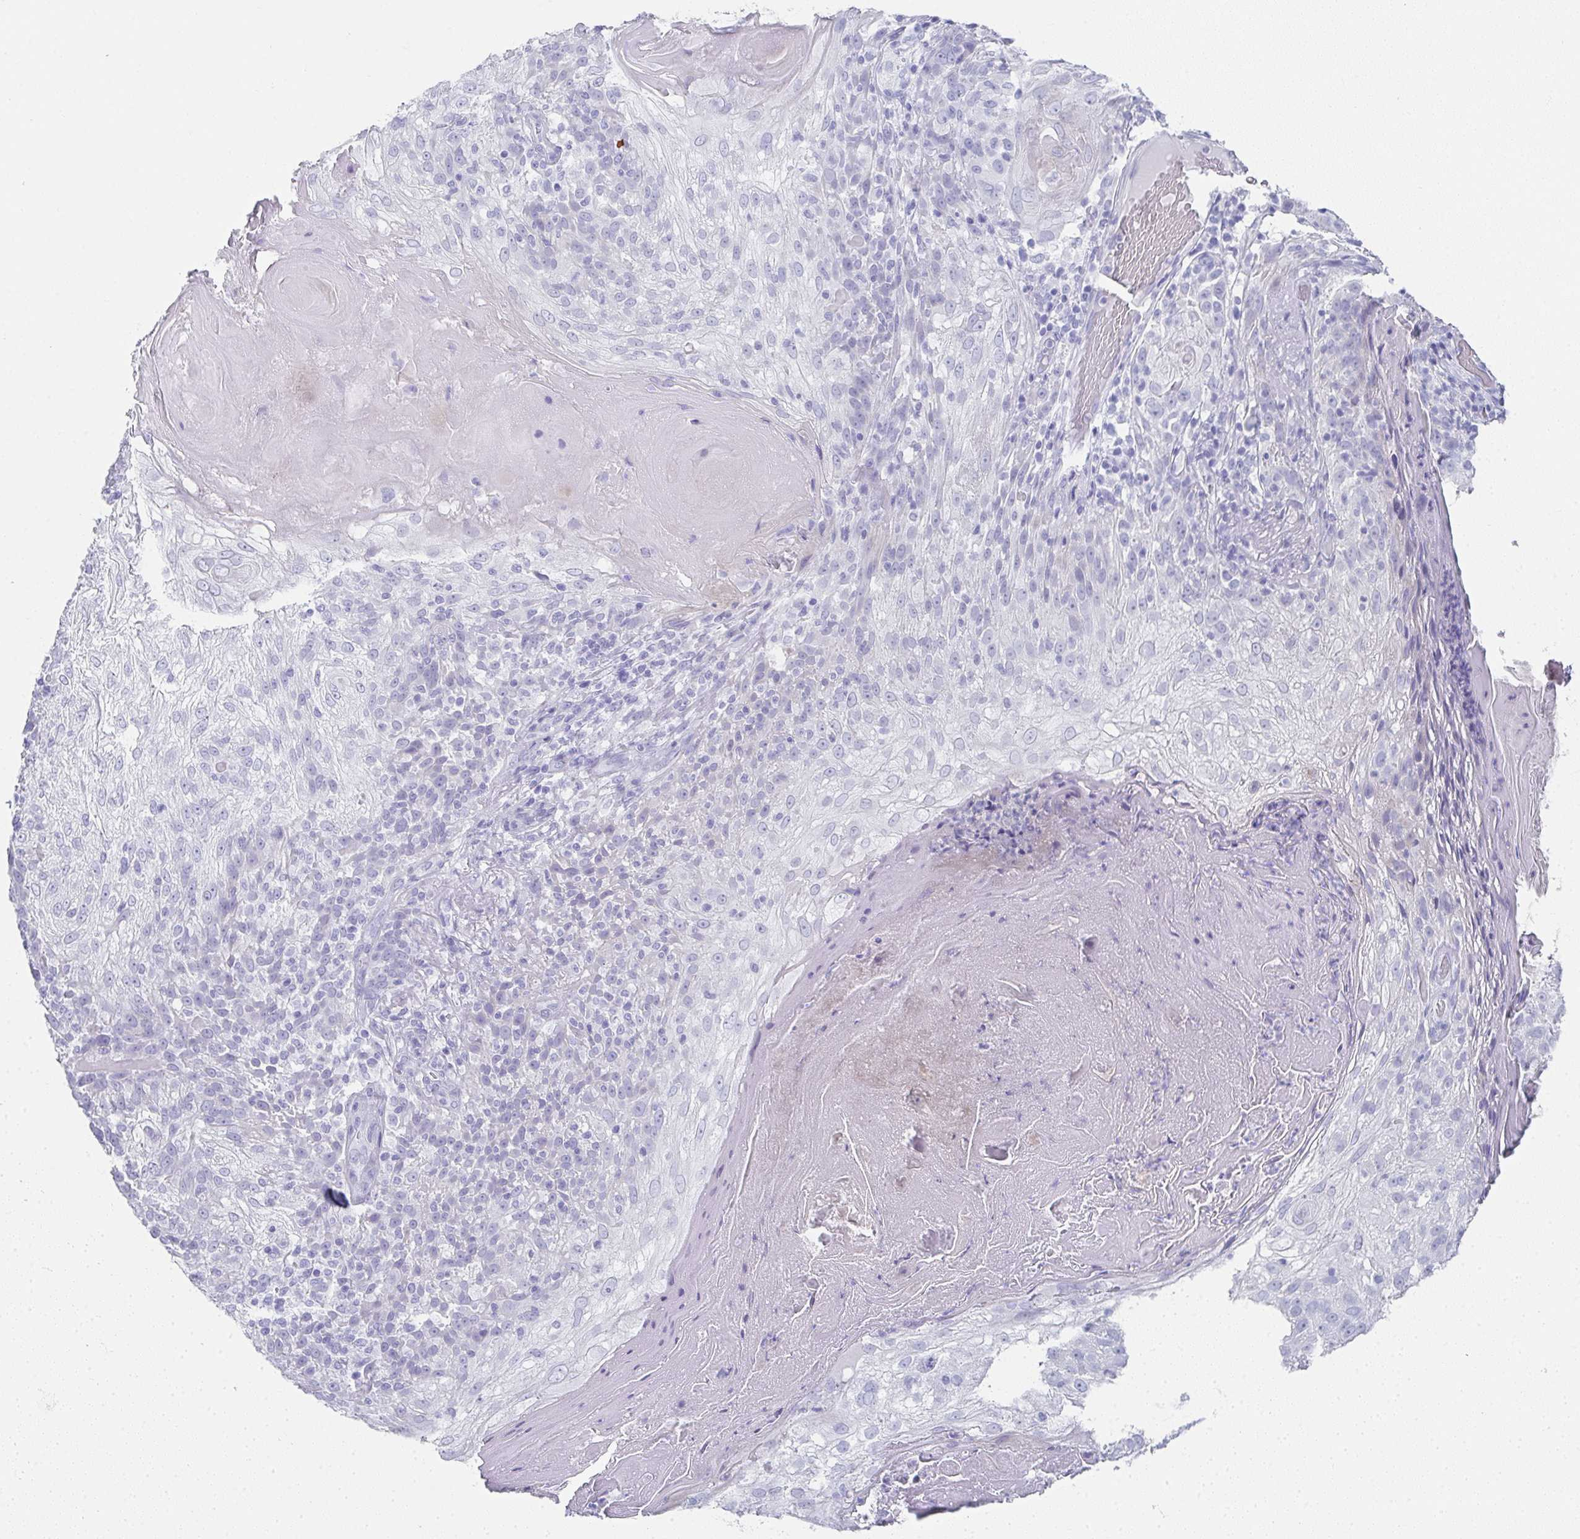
{"staining": {"intensity": "negative", "quantity": "none", "location": "none"}, "tissue": "skin cancer", "cell_type": "Tumor cells", "image_type": "cancer", "snomed": [{"axis": "morphology", "description": "Normal tissue, NOS"}, {"axis": "morphology", "description": "Squamous cell carcinoma, NOS"}, {"axis": "topography", "description": "Skin"}], "caption": "IHC photomicrograph of skin cancer stained for a protein (brown), which exhibits no staining in tumor cells. The staining was performed using DAB (3,3'-diaminobenzidine) to visualize the protein expression in brown, while the nuclei were stained in blue with hematoxylin (Magnification: 20x).", "gene": "SYCP1", "patient": {"sex": "female", "age": 83}}